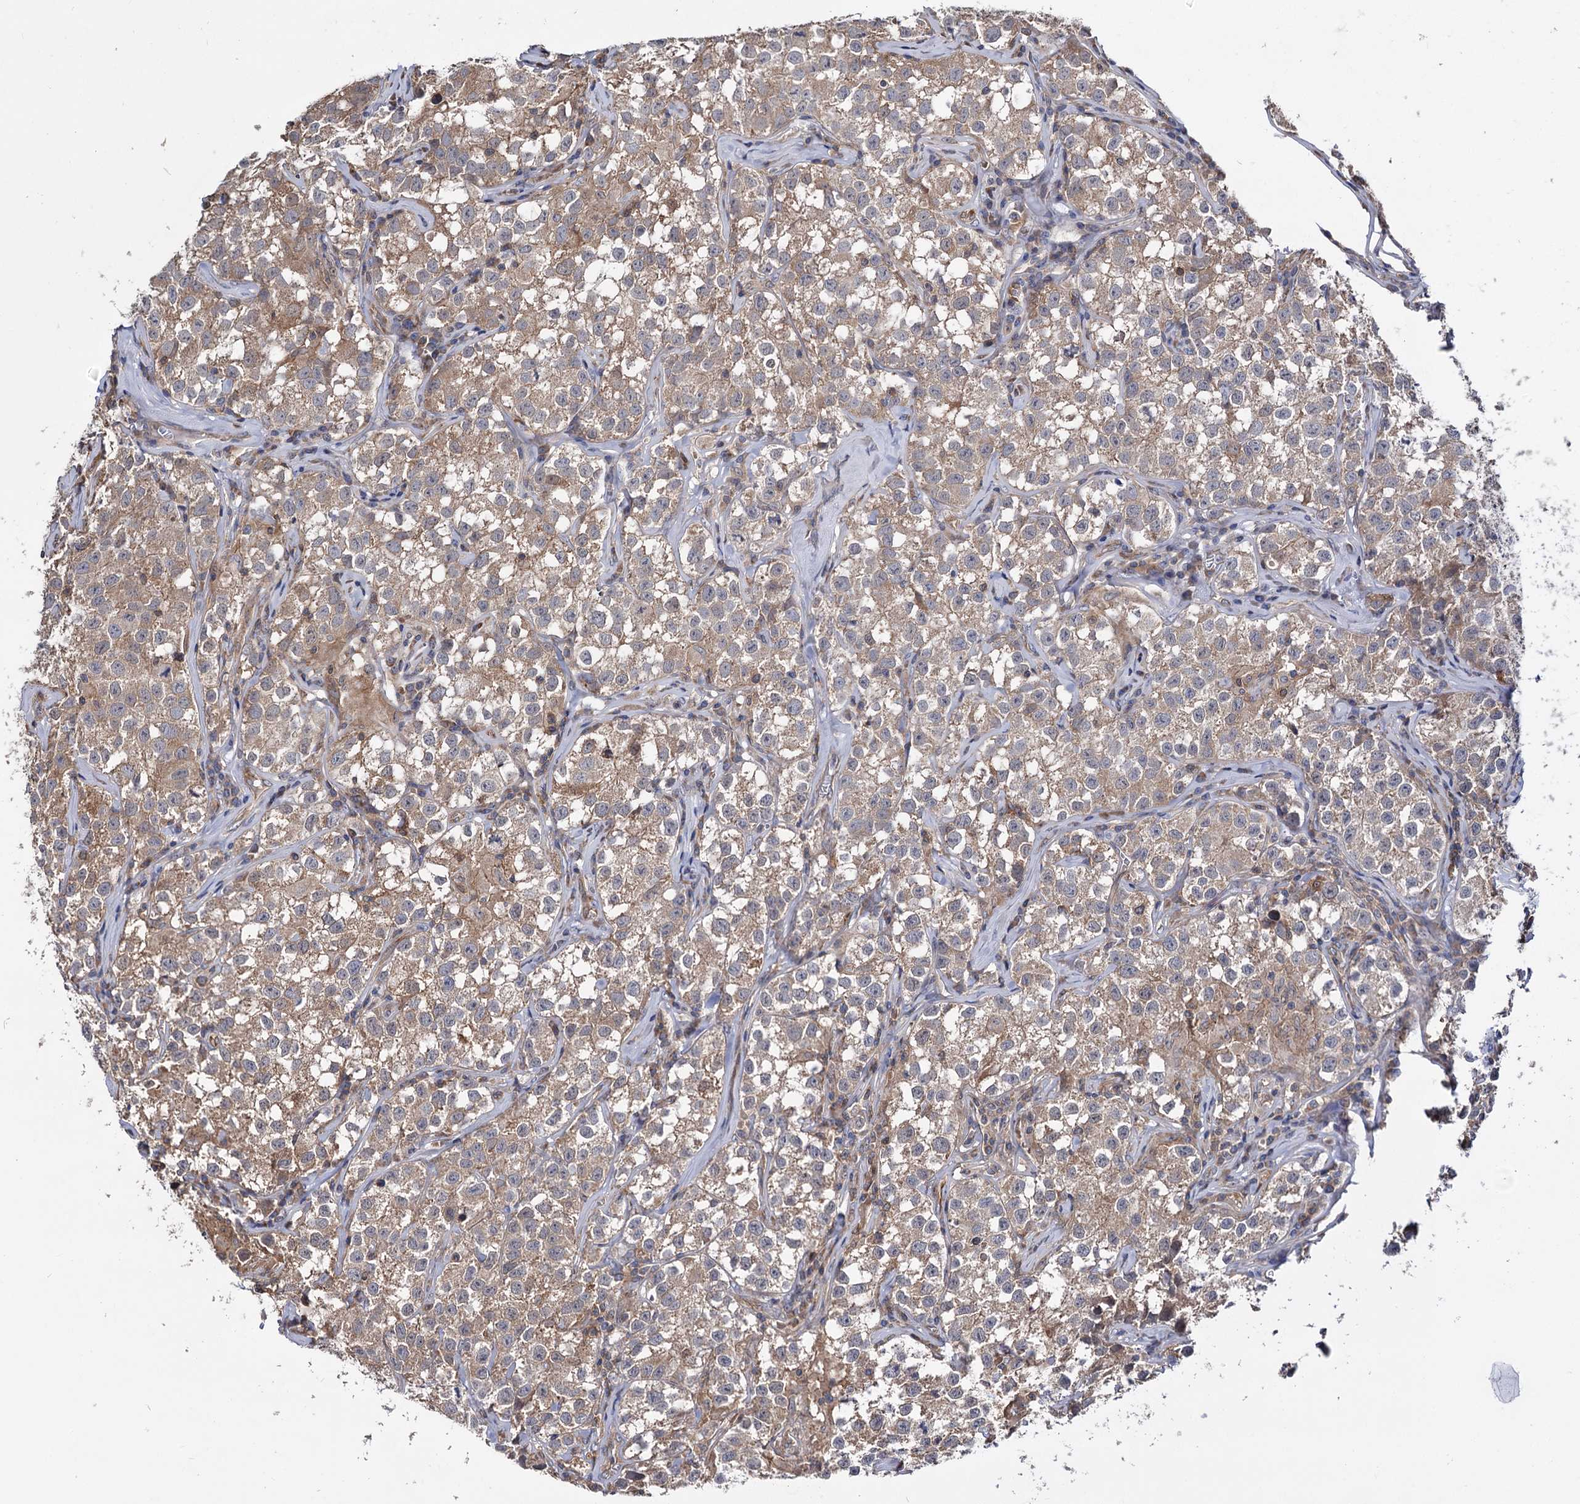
{"staining": {"intensity": "weak", "quantity": ">75%", "location": "cytoplasmic/membranous"}, "tissue": "testis cancer", "cell_type": "Tumor cells", "image_type": "cancer", "snomed": [{"axis": "morphology", "description": "Seminoma, NOS"}, {"axis": "morphology", "description": "Carcinoma, Embryonal, NOS"}, {"axis": "topography", "description": "Testis"}], "caption": "Testis cancer (seminoma) stained for a protein (brown) reveals weak cytoplasmic/membranous positive expression in approximately >75% of tumor cells.", "gene": "IDI1", "patient": {"sex": "male", "age": 43}}